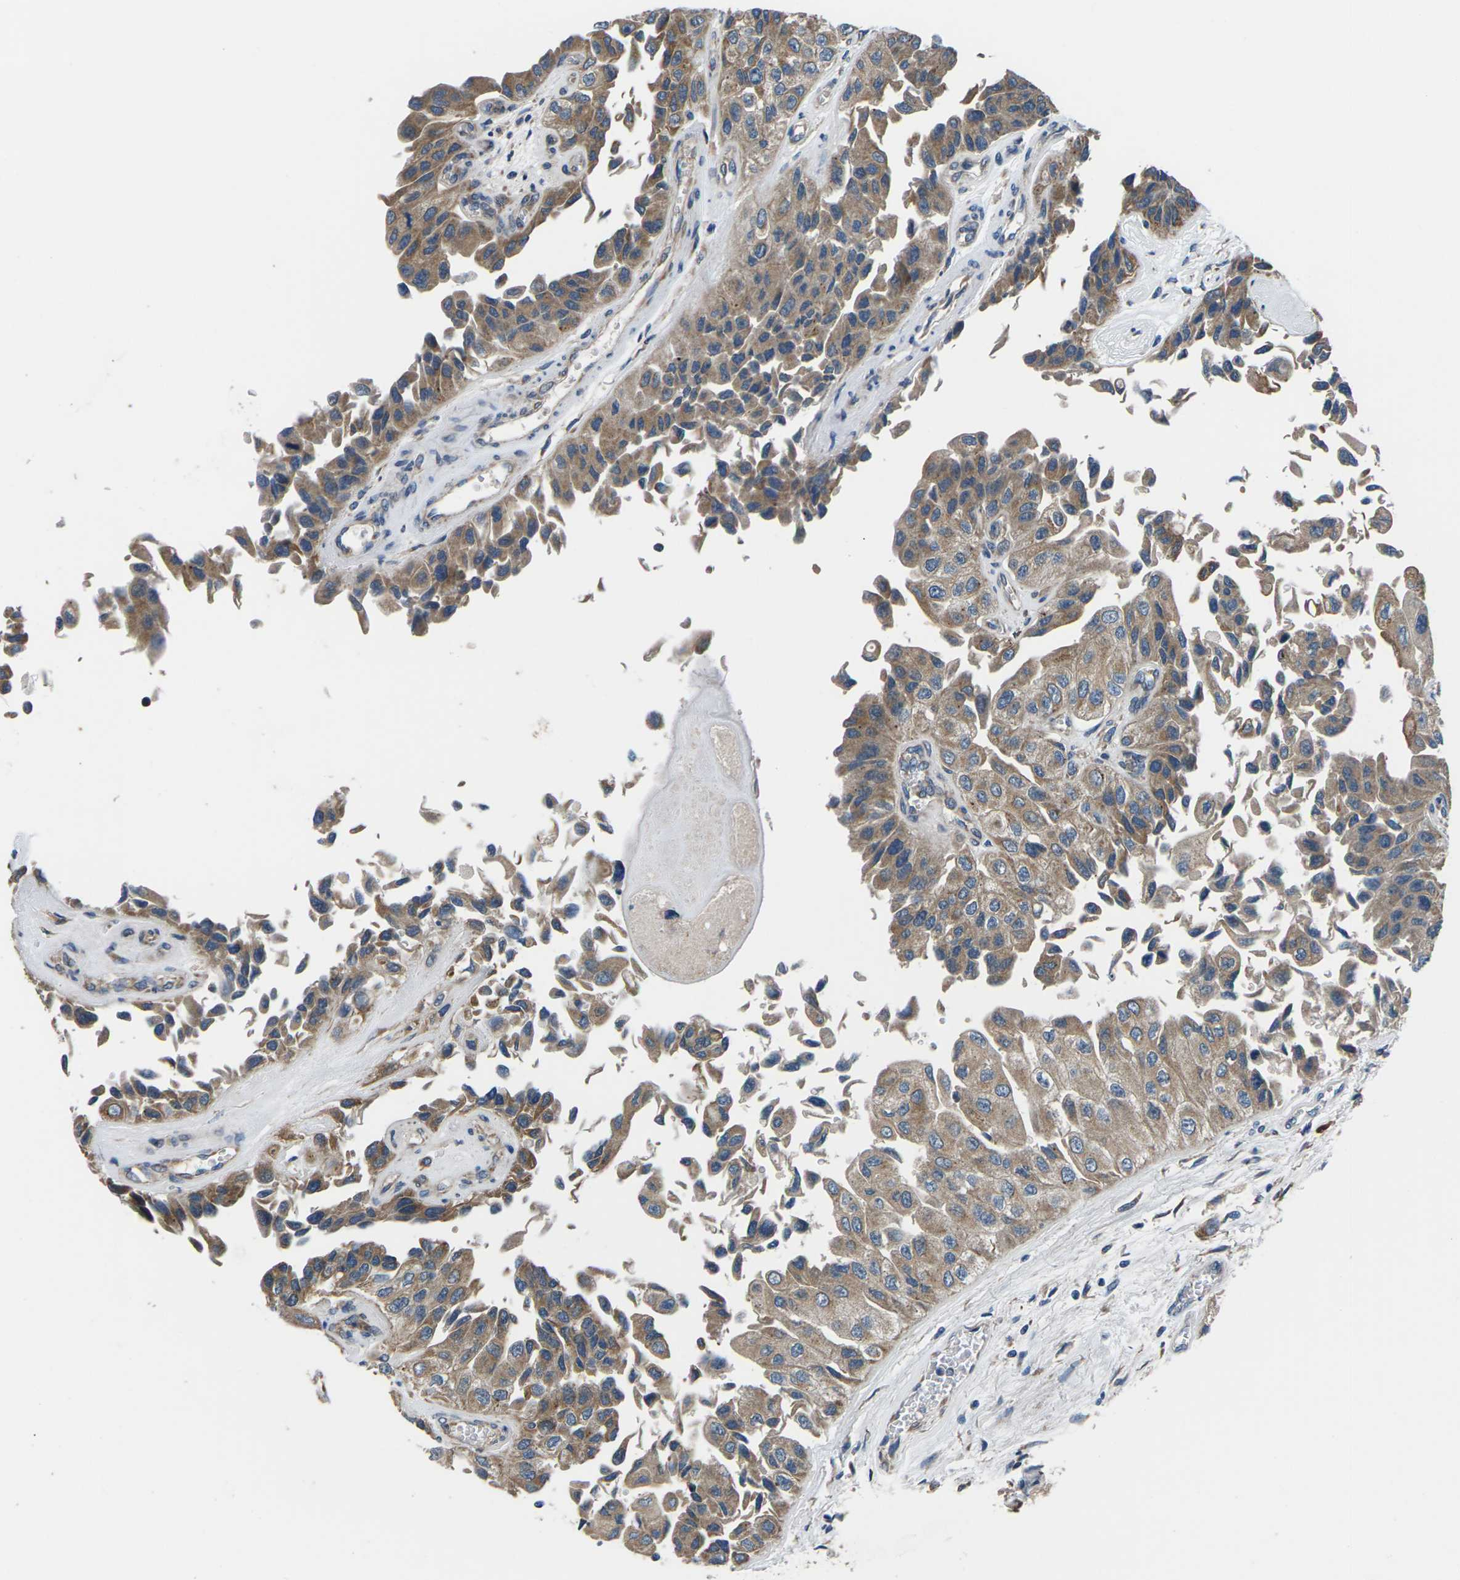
{"staining": {"intensity": "moderate", "quantity": ">75%", "location": "cytoplasmic/membranous"}, "tissue": "urothelial cancer", "cell_type": "Tumor cells", "image_type": "cancer", "snomed": [{"axis": "morphology", "description": "Urothelial carcinoma, High grade"}, {"axis": "topography", "description": "Kidney"}, {"axis": "topography", "description": "Urinary bladder"}], "caption": "About >75% of tumor cells in human urothelial carcinoma (high-grade) show moderate cytoplasmic/membranous protein staining as visualized by brown immunohistochemical staining.", "gene": "GABRP", "patient": {"sex": "male", "age": 77}}